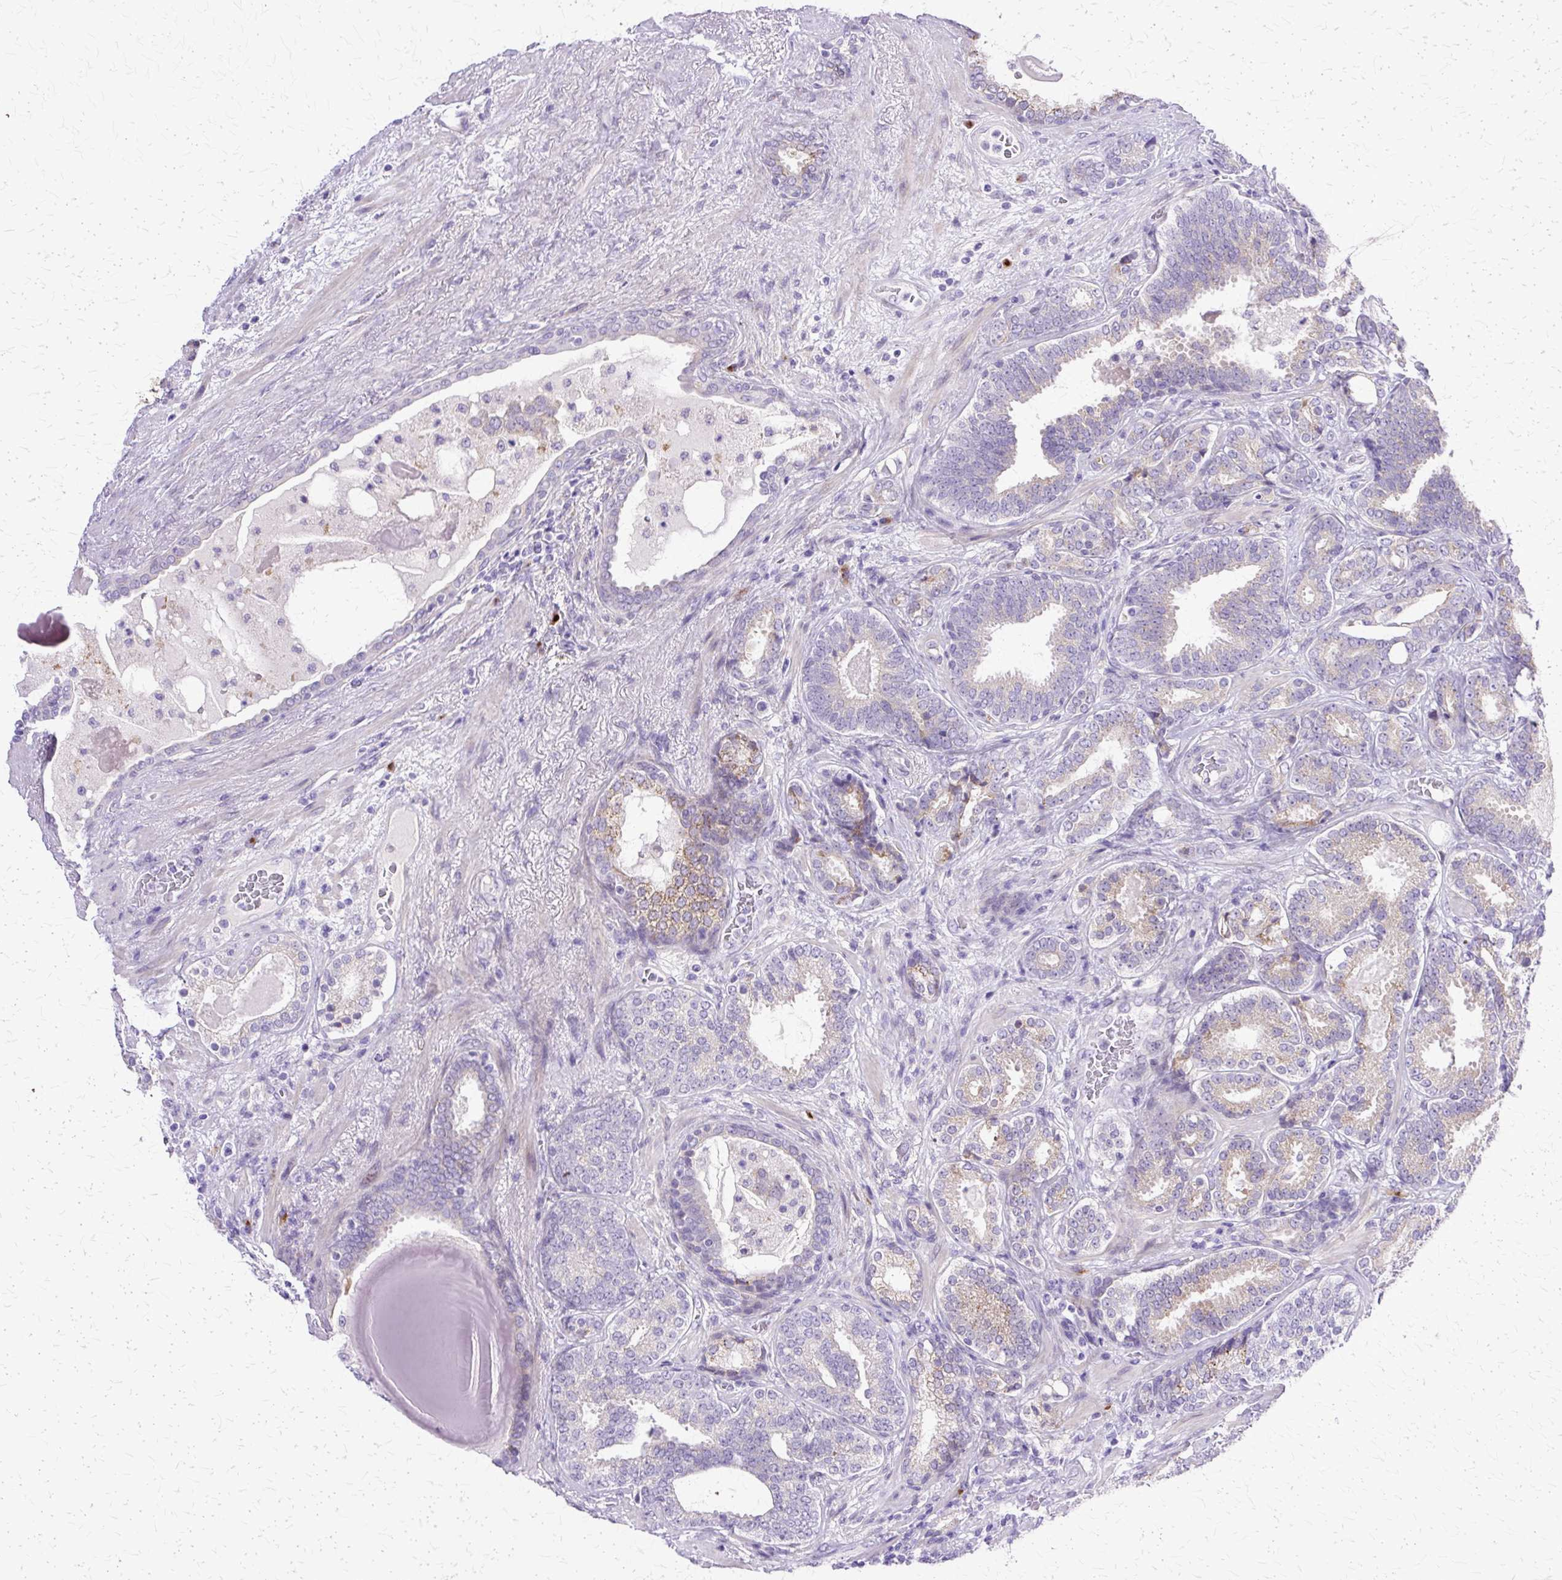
{"staining": {"intensity": "weak", "quantity": "<25%", "location": "cytoplasmic/membranous"}, "tissue": "prostate cancer", "cell_type": "Tumor cells", "image_type": "cancer", "snomed": [{"axis": "morphology", "description": "Adenocarcinoma, High grade"}, {"axis": "topography", "description": "Prostate"}], "caption": "IHC image of high-grade adenocarcinoma (prostate) stained for a protein (brown), which displays no staining in tumor cells.", "gene": "TBC1D3G", "patient": {"sex": "male", "age": 65}}